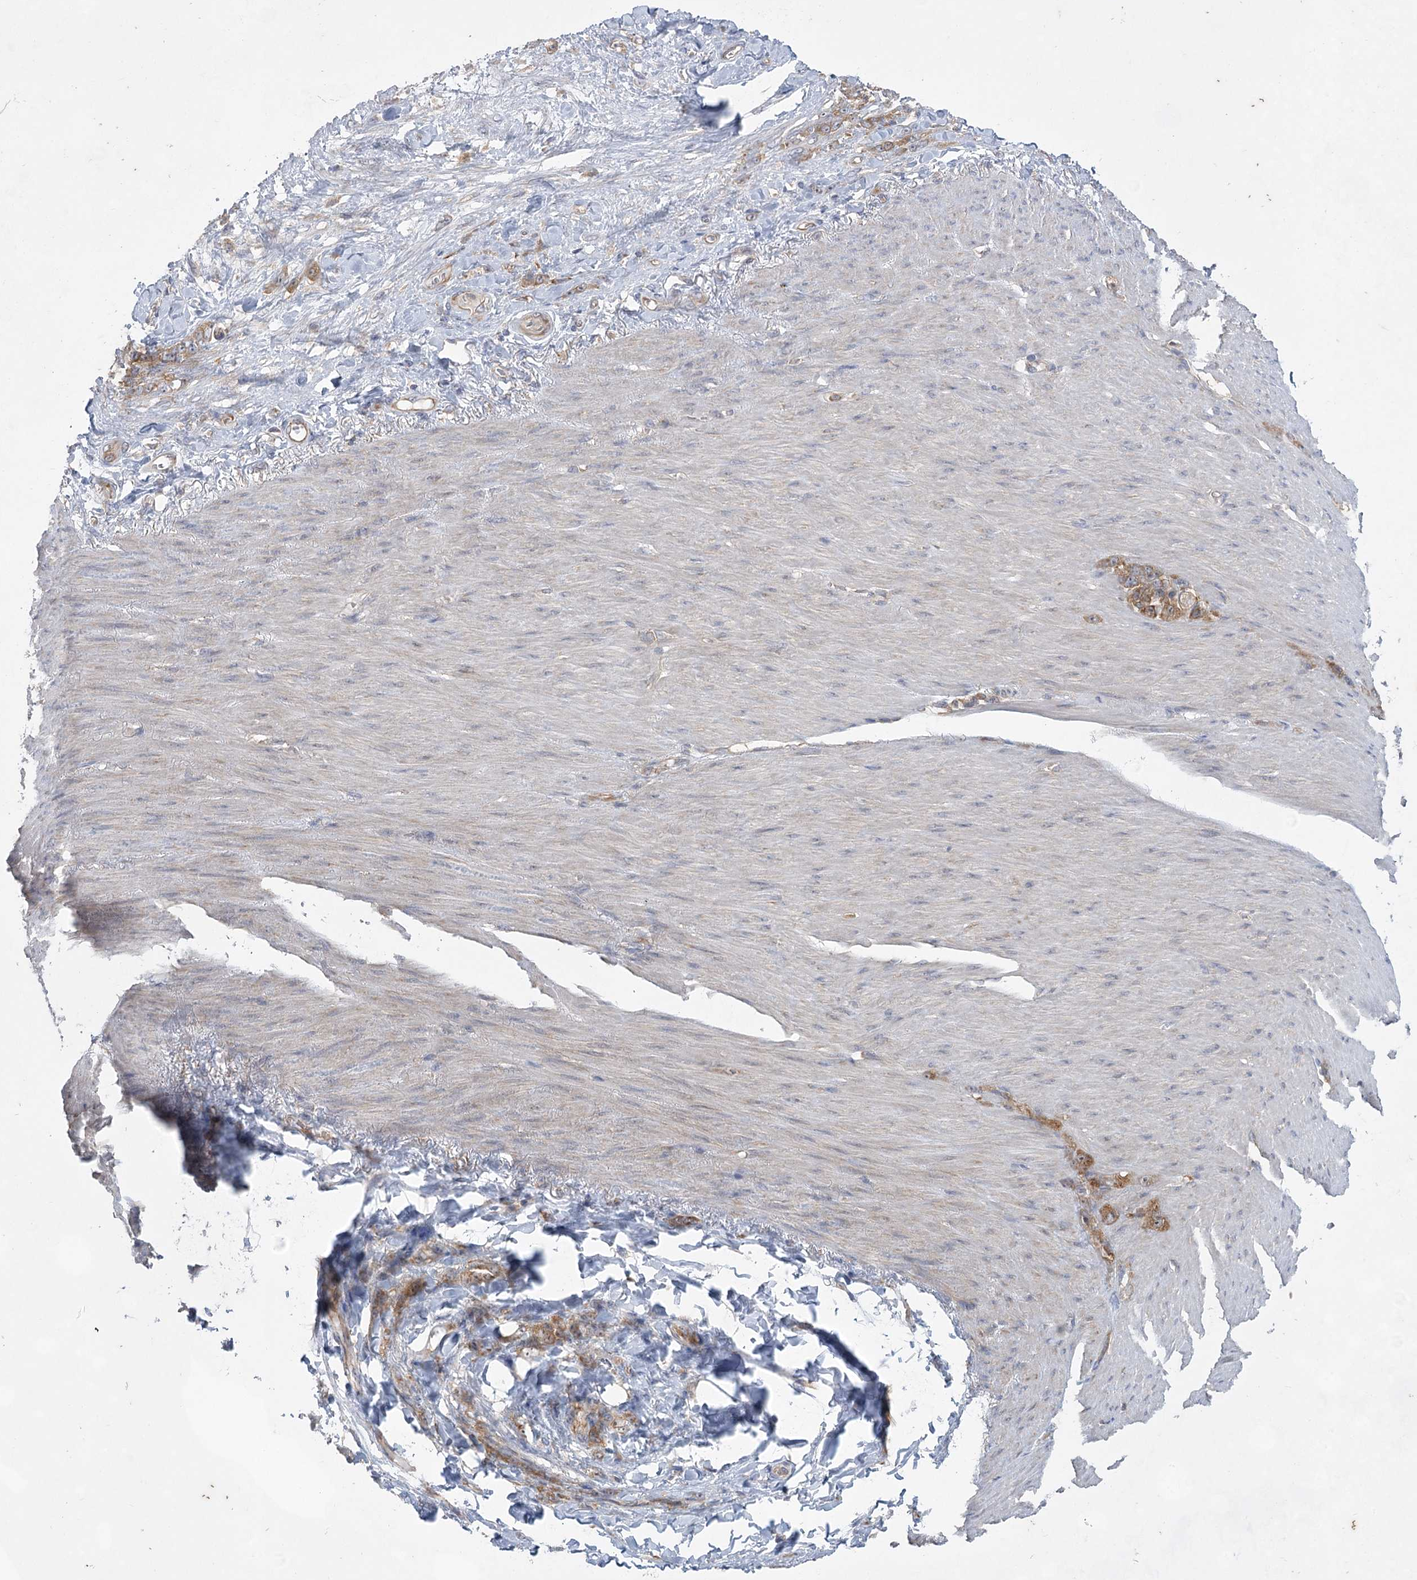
{"staining": {"intensity": "moderate", "quantity": ">75%", "location": "cytoplasmic/membranous"}, "tissue": "stomach cancer", "cell_type": "Tumor cells", "image_type": "cancer", "snomed": [{"axis": "morphology", "description": "Normal tissue, NOS"}, {"axis": "morphology", "description": "Adenocarcinoma, NOS"}, {"axis": "topography", "description": "Stomach"}], "caption": "IHC of stomach adenocarcinoma exhibits medium levels of moderate cytoplasmic/membranous positivity in about >75% of tumor cells. Nuclei are stained in blue.", "gene": "EIF3A", "patient": {"sex": "male", "age": 82}}